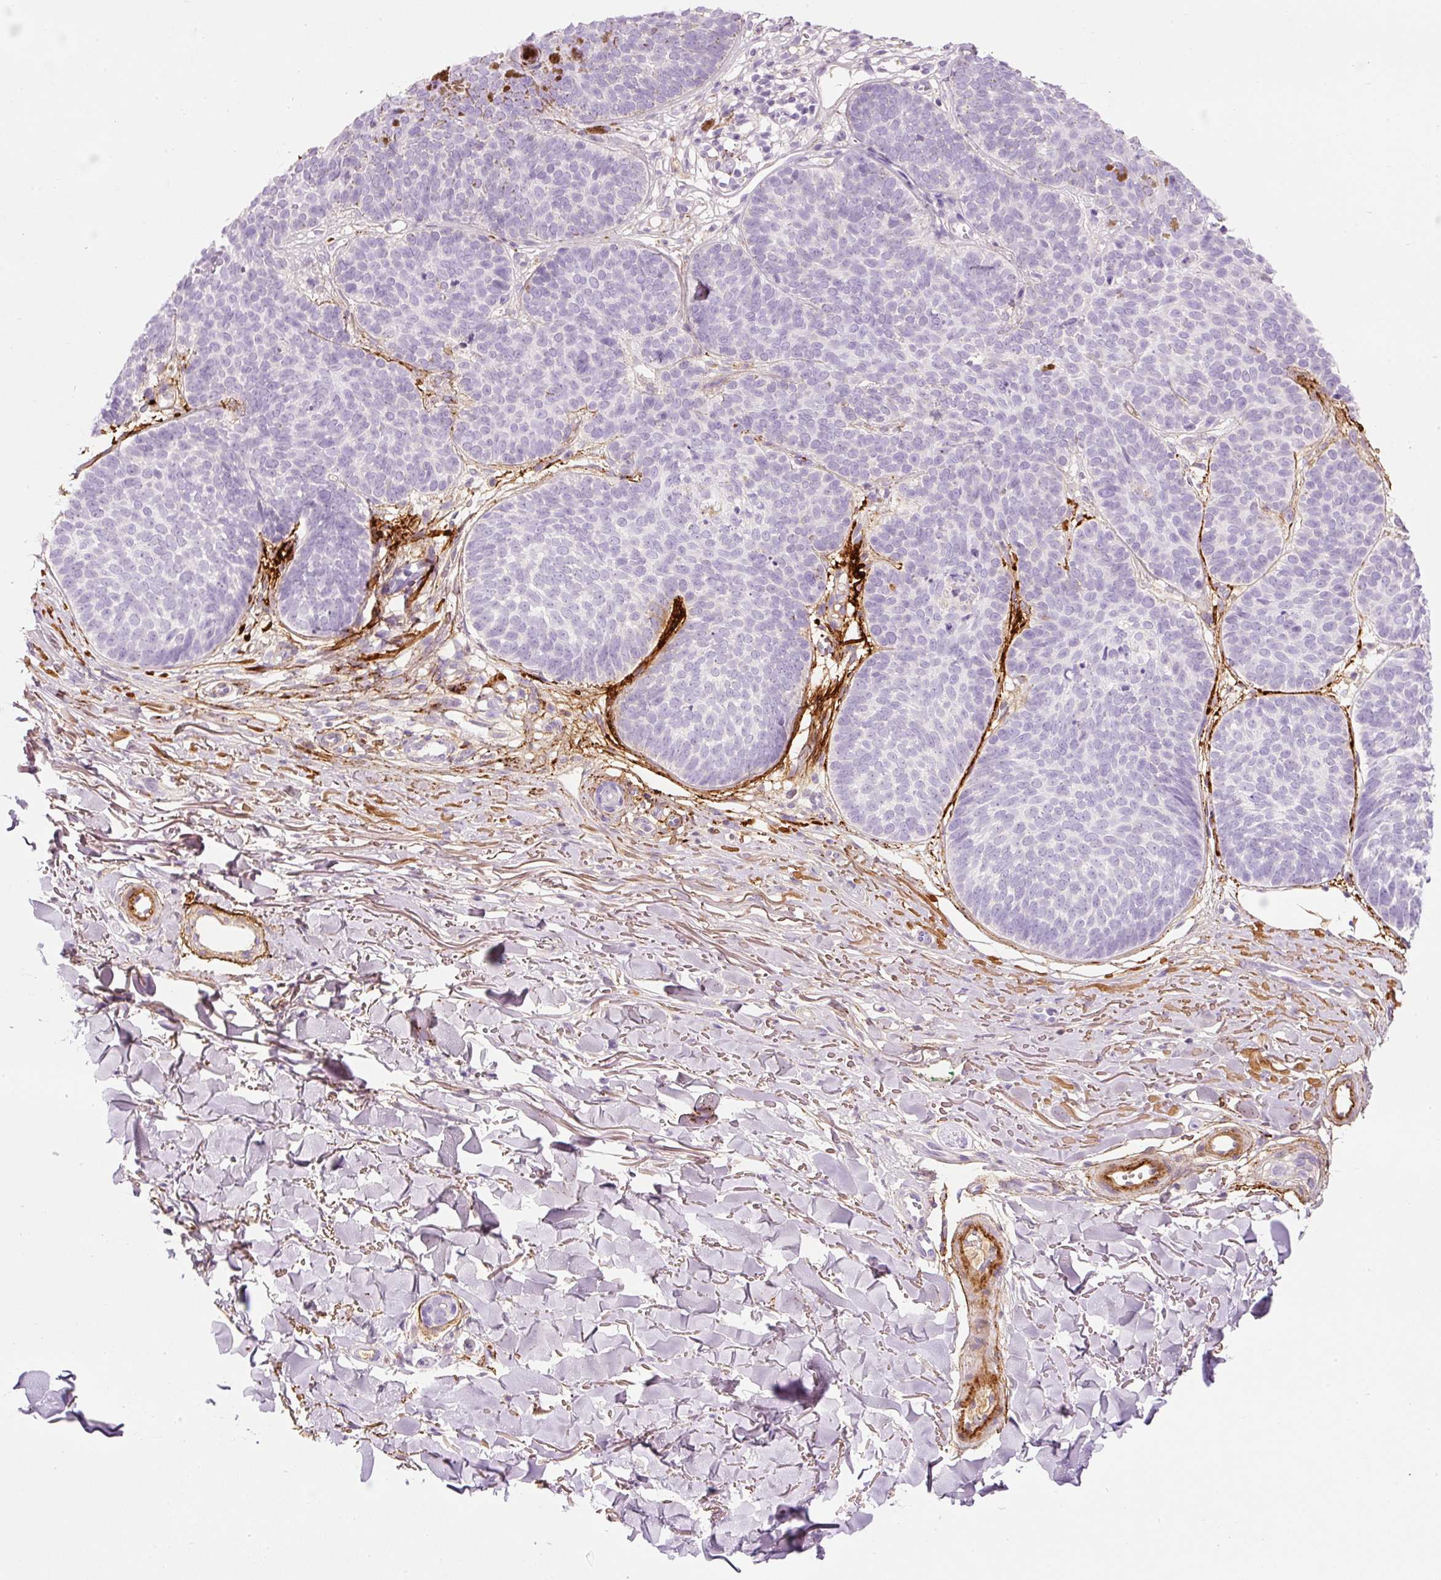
{"staining": {"intensity": "negative", "quantity": "none", "location": "none"}, "tissue": "skin cancer", "cell_type": "Tumor cells", "image_type": "cancer", "snomed": [{"axis": "morphology", "description": "Basal cell carcinoma"}, {"axis": "topography", "description": "Skin"}, {"axis": "topography", "description": "Skin of neck"}, {"axis": "topography", "description": "Skin of shoulder"}, {"axis": "topography", "description": "Skin of back"}], "caption": "Human skin cancer stained for a protein using immunohistochemistry demonstrates no staining in tumor cells.", "gene": "MFAP4", "patient": {"sex": "male", "age": 80}}